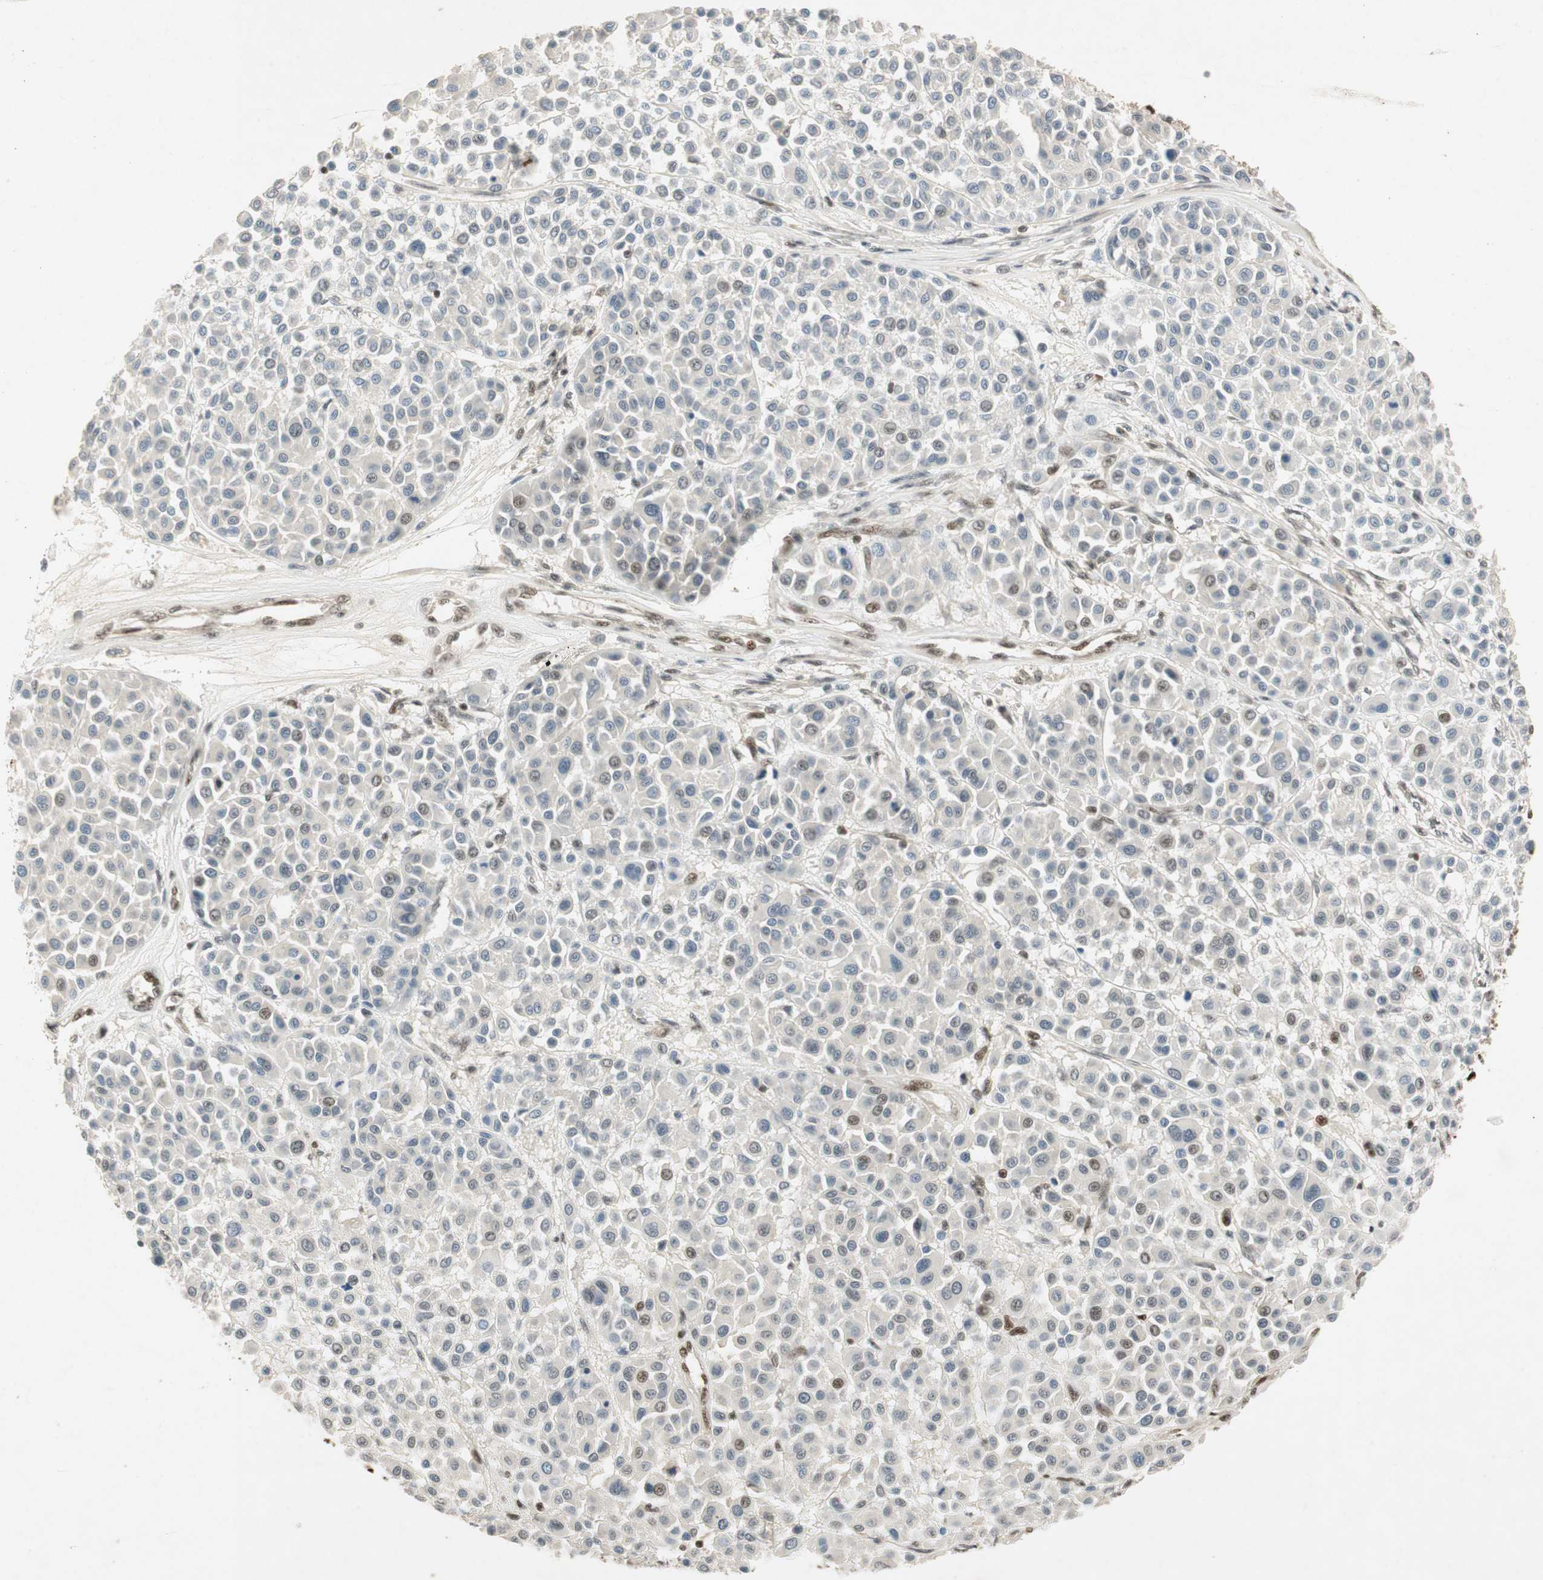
{"staining": {"intensity": "weak", "quantity": "<25%", "location": "nuclear"}, "tissue": "melanoma", "cell_type": "Tumor cells", "image_type": "cancer", "snomed": [{"axis": "morphology", "description": "Malignant melanoma, Metastatic site"}, {"axis": "topography", "description": "Soft tissue"}], "caption": "IHC micrograph of neoplastic tissue: human malignant melanoma (metastatic site) stained with DAB (3,3'-diaminobenzidine) shows no significant protein staining in tumor cells.", "gene": "NCBP3", "patient": {"sex": "male", "age": 41}}